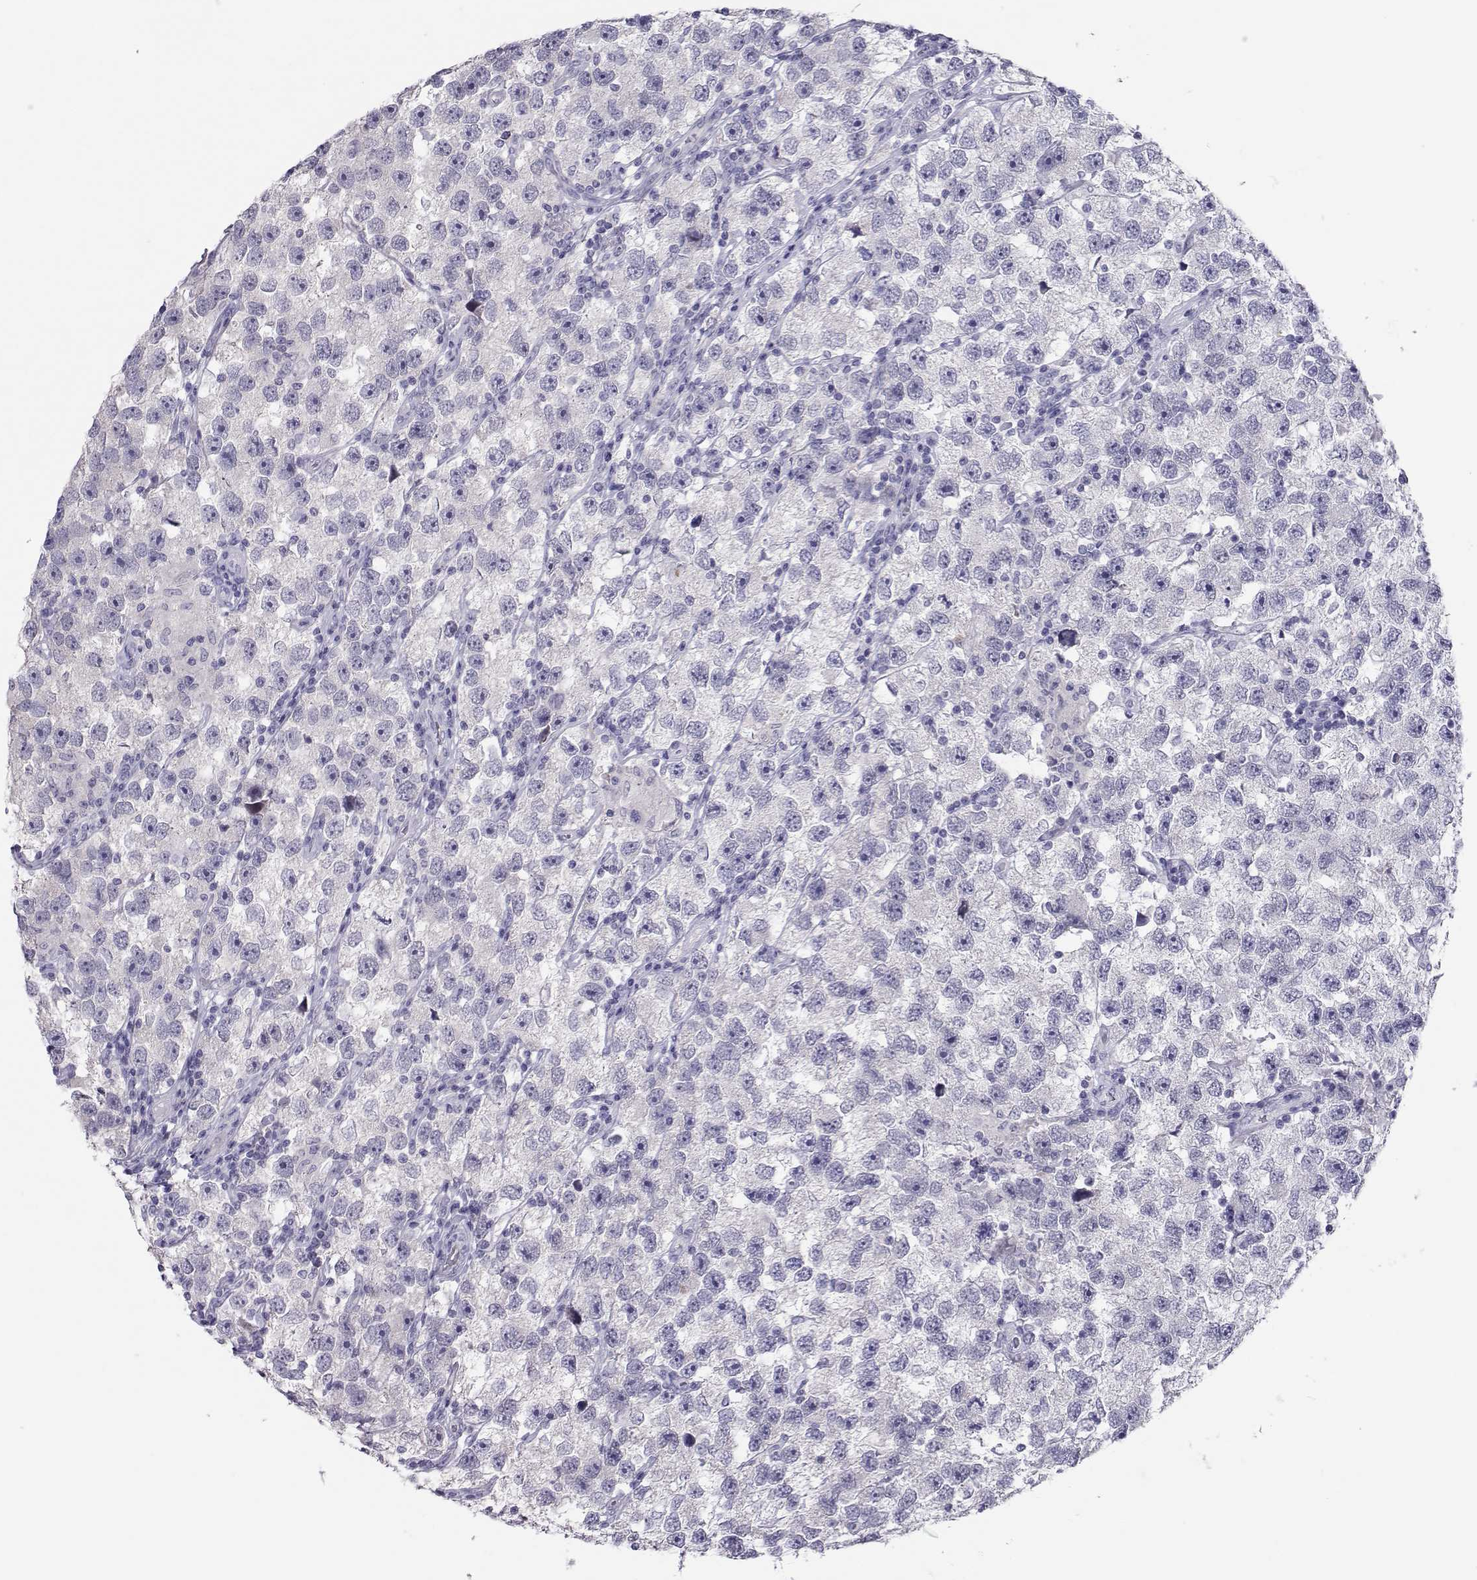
{"staining": {"intensity": "negative", "quantity": "none", "location": "none"}, "tissue": "testis cancer", "cell_type": "Tumor cells", "image_type": "cancer", "snomed": [{"axis": "morphology", "description": "Seminoma, NOS"}, {"axis": "topography", "description": "Testis"}], "caption": "Immunohistochemical staining of testis cancer (seminoma) reveals no significant expression in tumor cells.", "gene": "TRPM7", "patient": {"sex": "male", "age": 26}}